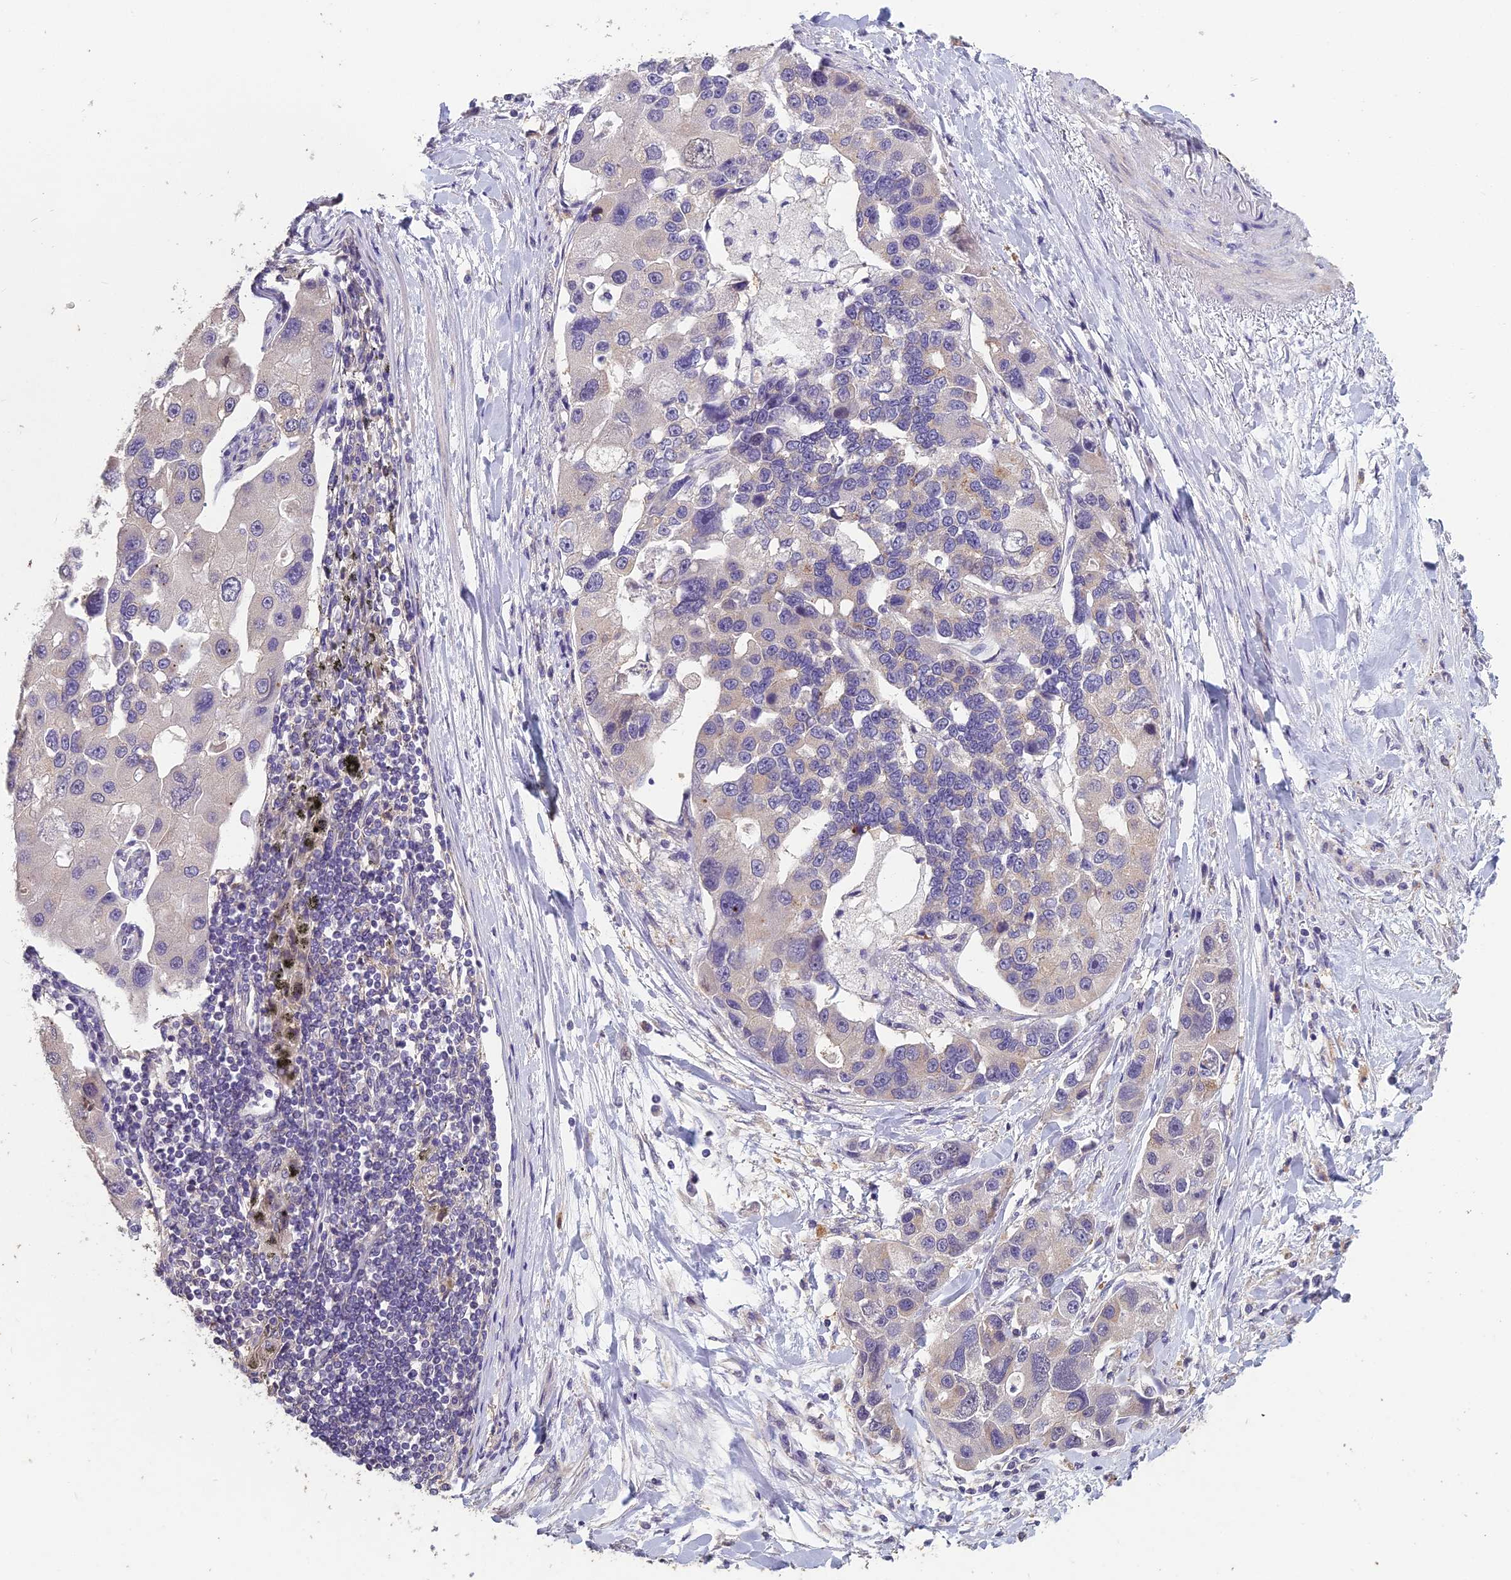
{"staining": {"intensity": "weak", "quantity": "<25%", "location": "cytoplasmic/membranous"}, "tissue": "lung cancer", "cell_type": "Tumor cells", "image_type": "cancer", "snomed": [{"axis": "morphology", "description": "Adenocarcinoma, NOS"}, {"axis": "topography", "description": "Lung"}], "caption": "High magnification brightfield microscopy of adenocarcinoma (lung) stained with DAB (3,3'-diaminobenzidine) (brown) and counterstained with hematoxylin (blue): tumor cells show no significant expression.", "gene": "CEACAM16", "patient": {"sex": "female", "age": 54}}